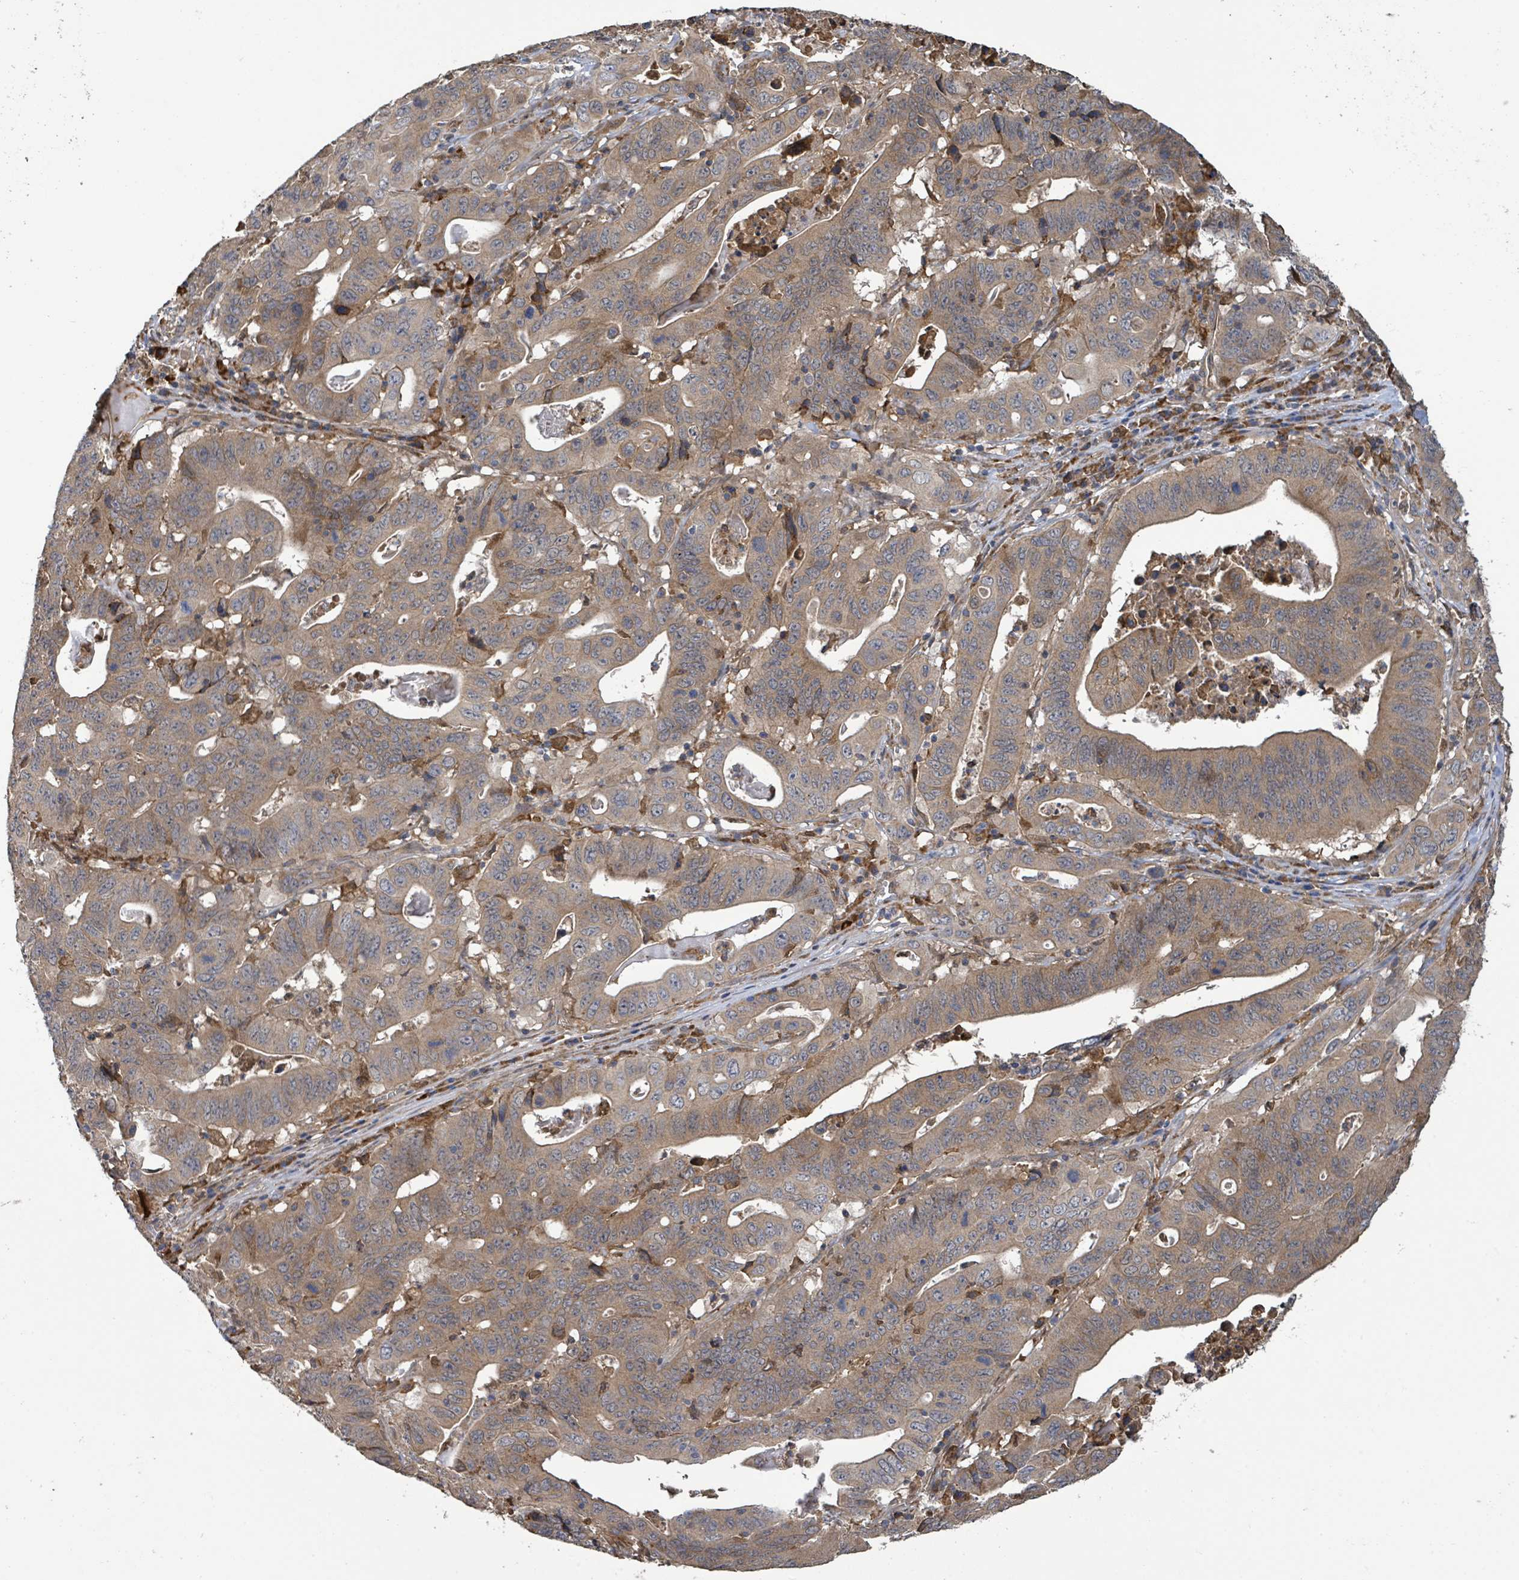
{"staining": {"intensity": "moderate", "quantity": ">75%", "location": "cytoplasmic/membranous"}, "tissue": "lung cancer", "cell_type": "Tumor cells", "image_type": "cancer", "snomed": [{"axis": "morphology", "description": "Adenocarcinoma, NOS"}, {"axis": "topography", "description": "Lung"}], "caption": "Brown immunohistochemical staining in lung cancer (adenocarcinoma) displays moderate cytoplasmic/membranous positivity in approximately >75% of tumor cells.", "gene": "ARPIN", "patient": {"sex": "female", "age": 60}}